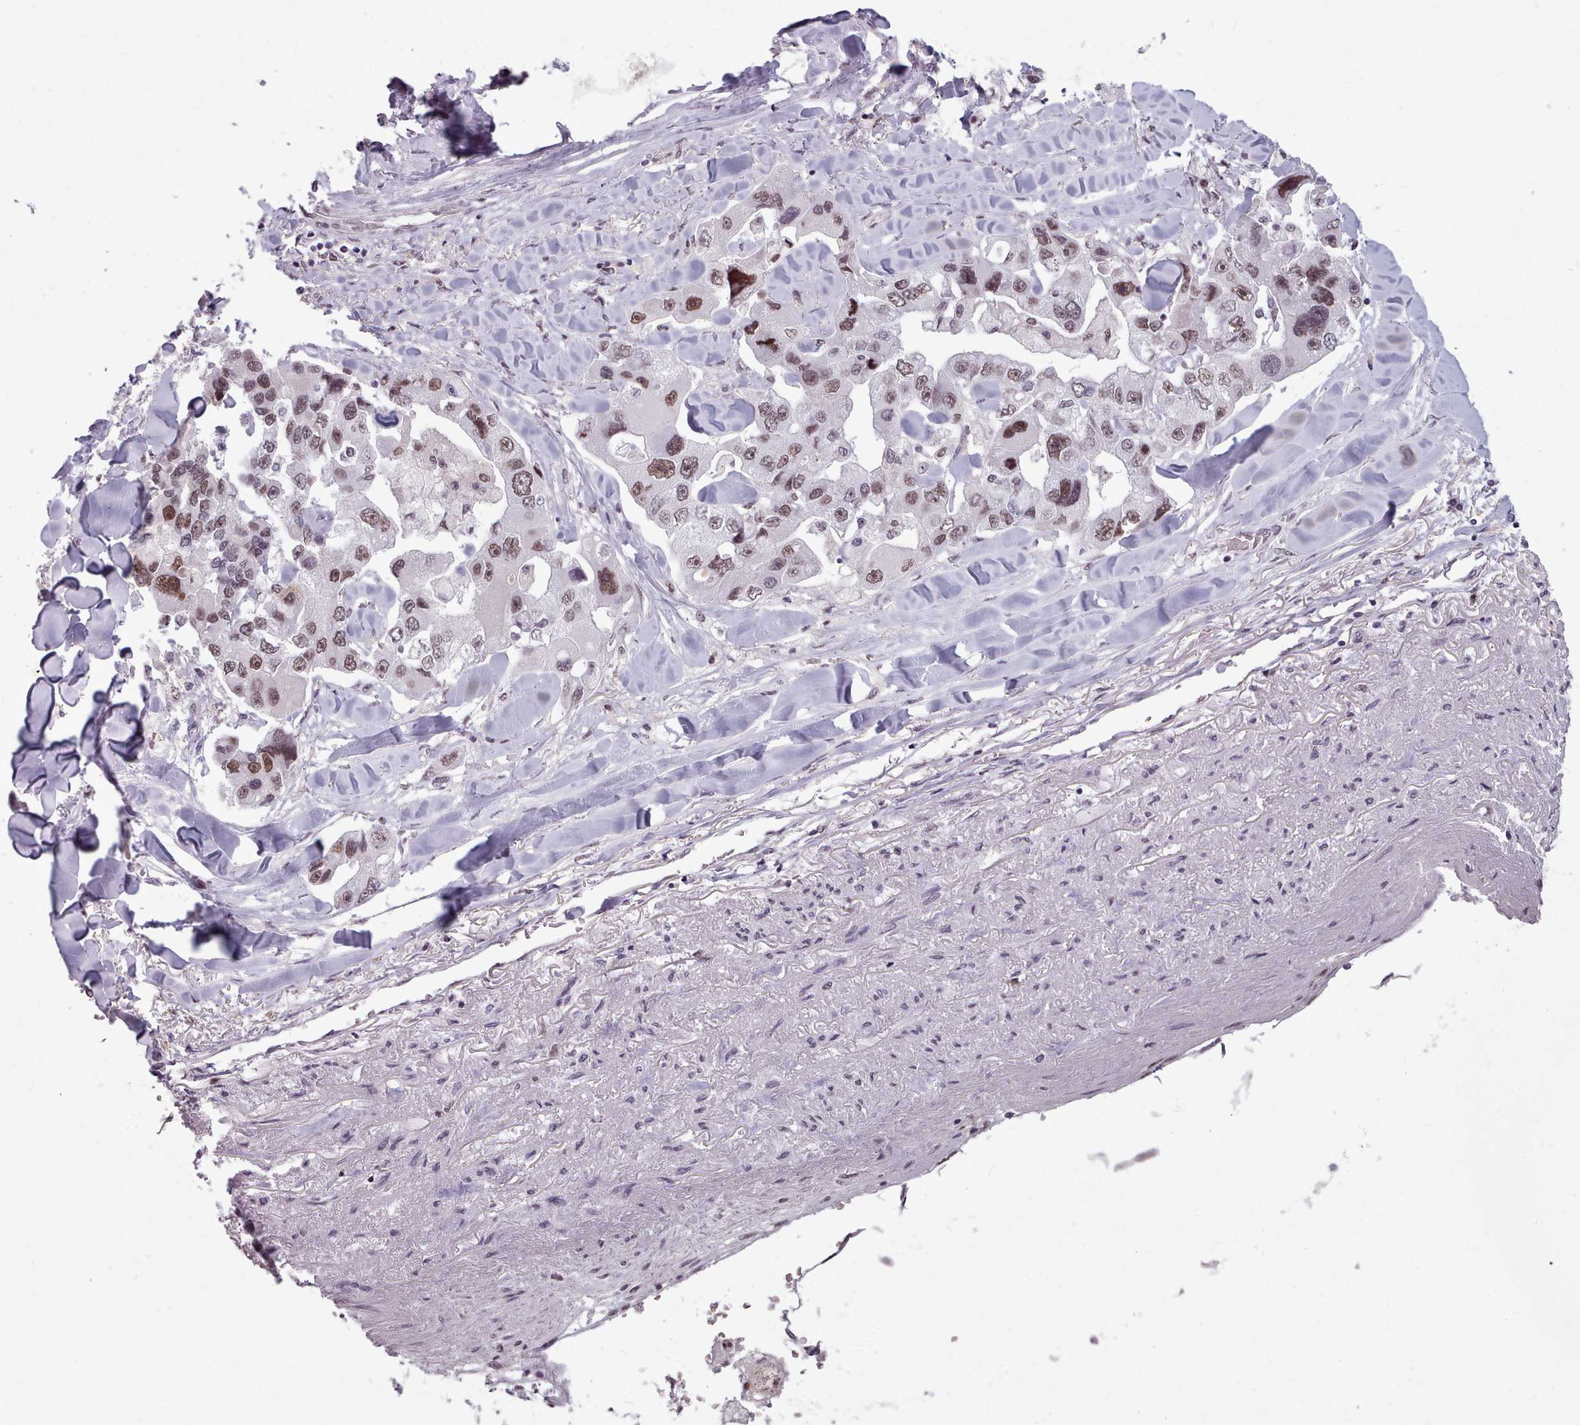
{"staining": {"intensity": "moderate", "quantity": ">75%", "location": "nuclear"}, "tissue": "lung cancer", "cell_type": "Tumor cells", "image_type": "cancer", "snomed": [{"axis": "morphology", "description": "Adenocarcinoma, NOS"}, {"axis": "topography", "description": "Lung"}], "caption": "A brown stain labels moderate nuclear positivity of a protein in human lung adenocarcinoma tumor cells.", "gene": "SRRM1", "patient": {"sex": "female", "age": 54}}